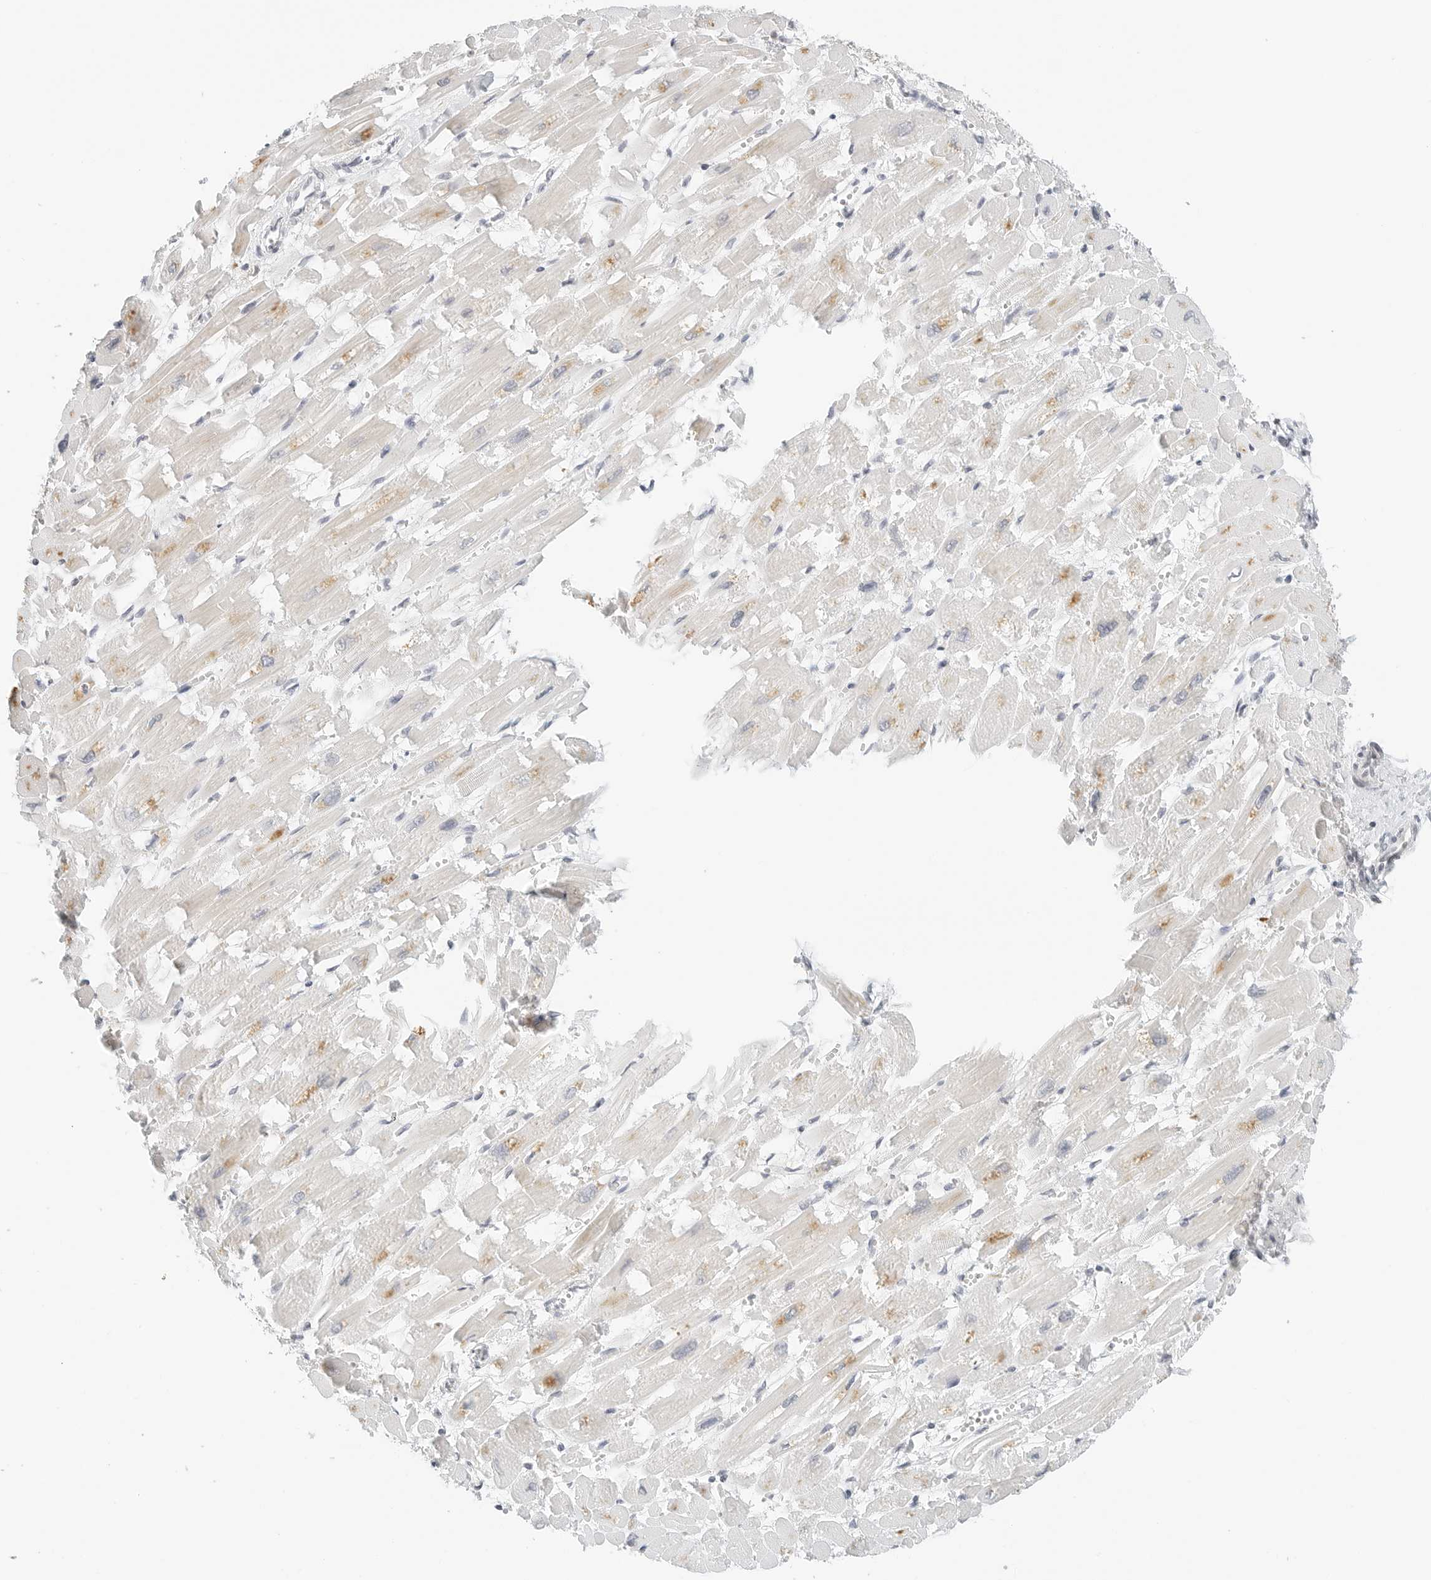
{"staining": {"intensity": "moderate", "quantity": "<25%", "location": "cytoplasmic/membranous"}, "tissue": "heart muscle", "cell_type": "Cardiomyocytes", "image_type": "normal", "snomed": [{"axis": "morphology", "description": "Normal tissue, NOS"}, {"axis": "topography", "description": "Heart"}], "caption": "DAB (3,3'-diaminobenzidine) immunohistochemical staining of normal human heart muscle shows moderate cytoplasmic/membranous protein staining in approximately <25% of cardiomyocytes. (DAB (3,3'-diaminobenzidine) = brown stain, brightfield microscopy at high magnification).", "gene": "PARP10", "patient": {"sex": "male", "age": 54}}